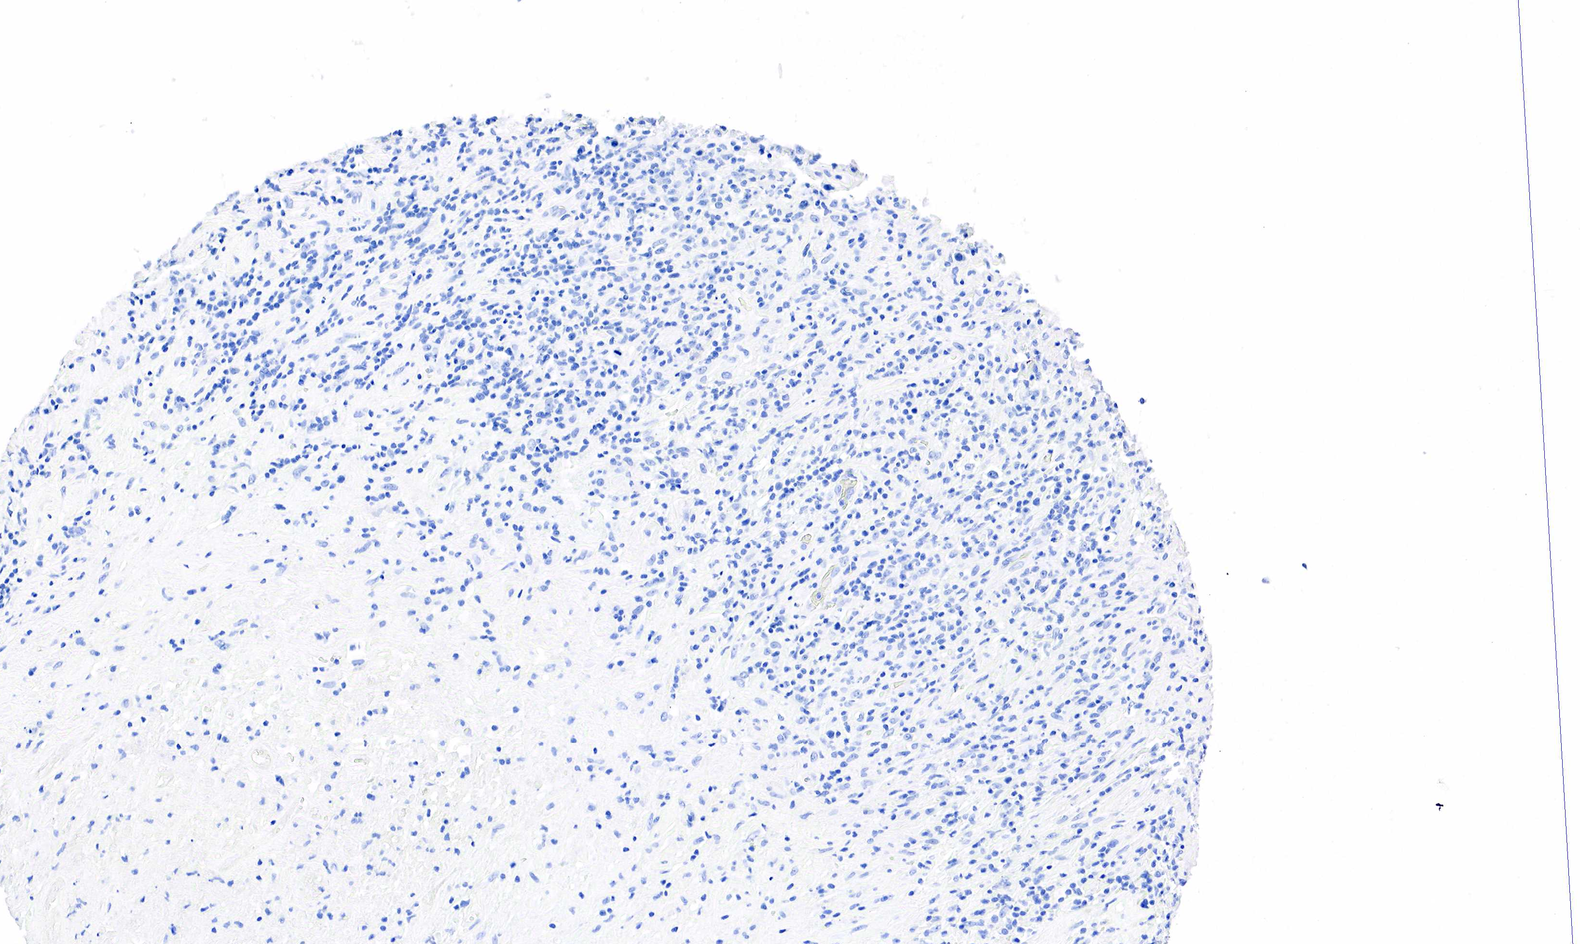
{"staining": {"intensity": "negative", "quantity": "none", "location": "none"}, "tissue": "lymphoma", "cell_type": "Tumor cells", "image_type": "cancer", "snomed": [{"axis": "morphology", "description": "Hodgkin's disease, NOS"}, {"axis": "topography", "description": "Lymph node"}], "caption": "Immunohistochemistry (IHC) photomicrograph of human lymphoma stained for a protein (brown), which reveals no positivity in tumor cells.", "gene": "PTH", "patient": {"sex": "male", "age": 46}}